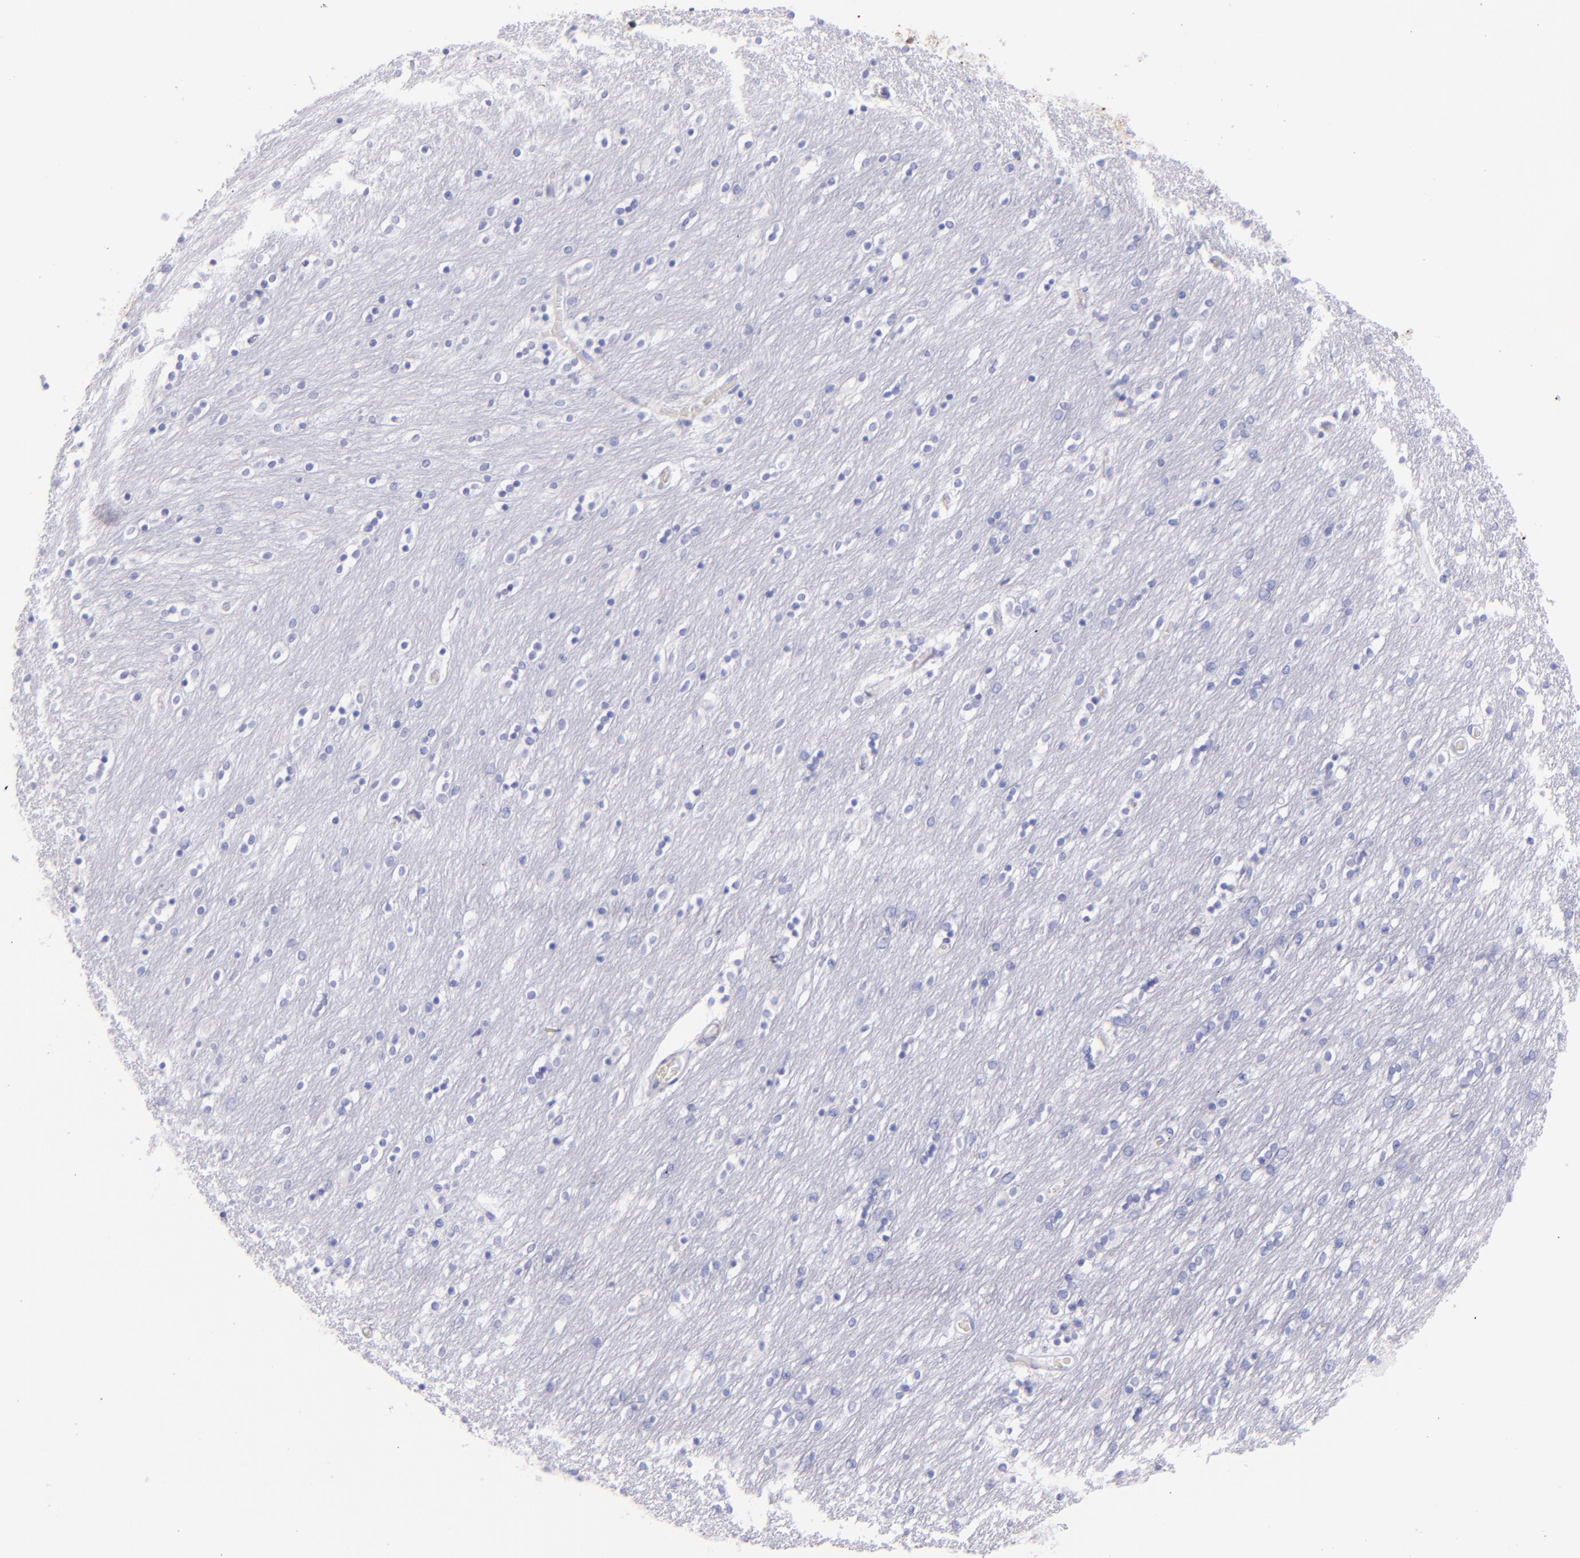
{"staining": {"intensity": "negative", "quantity": "none", "location": "none"}, "tissue": "caudate", "cell_type": "Glial cells", "image_type": "normal", "snomed": [{"axis": "morphology", "description": "Normal tissue, NOS"}, {"axis": "topography", "description": "Lateral ventricle wall"}], "caption": "This is a micrograph of immunohistochemistry staining of benign caudate, which shows no staining in glial cells. Nuclei are stained in blue.", "gene": "SFTPA2", "patient": {"sex": "female", "age": 54}}